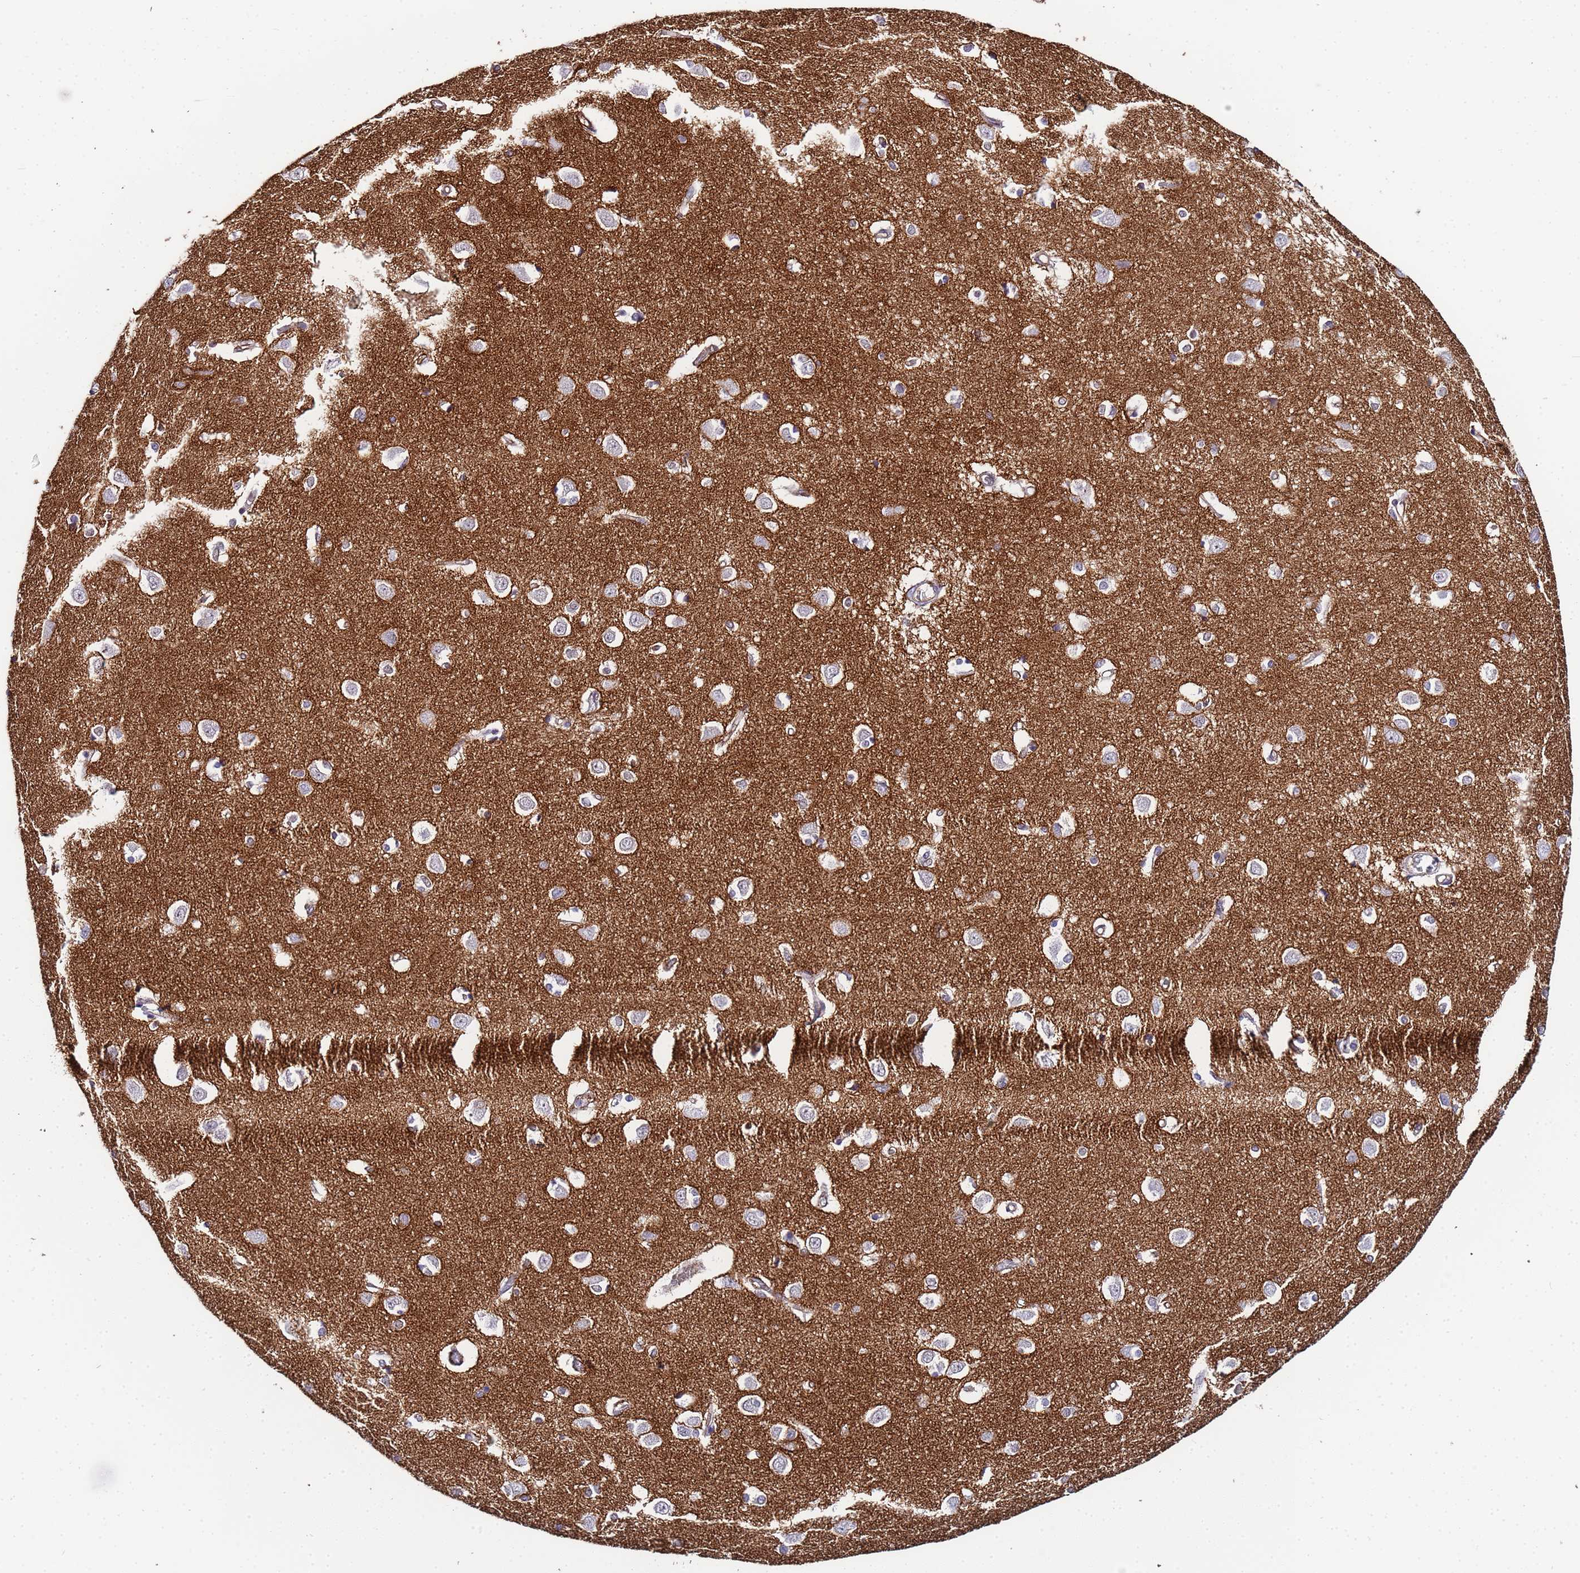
{"staining": {"intensity": "negative", "quantity": "none", "location": "none"}, "tissue": "caudate", "cell_type": "Glial cells", "image_type": "normal", "snomed": [{"axis": "morphology", "description": "Normal tissue, NOS"}, {"axis": "topography", "description": "Lateral ventricle wall"}], "caption": "An immunohistochemistry (IHC) photomicrograph of benign caudate is shown. There is no staining in glial cells of caudate.", "gene": "SLC25A37", "patient": {"sex": "male", "age": 37}}